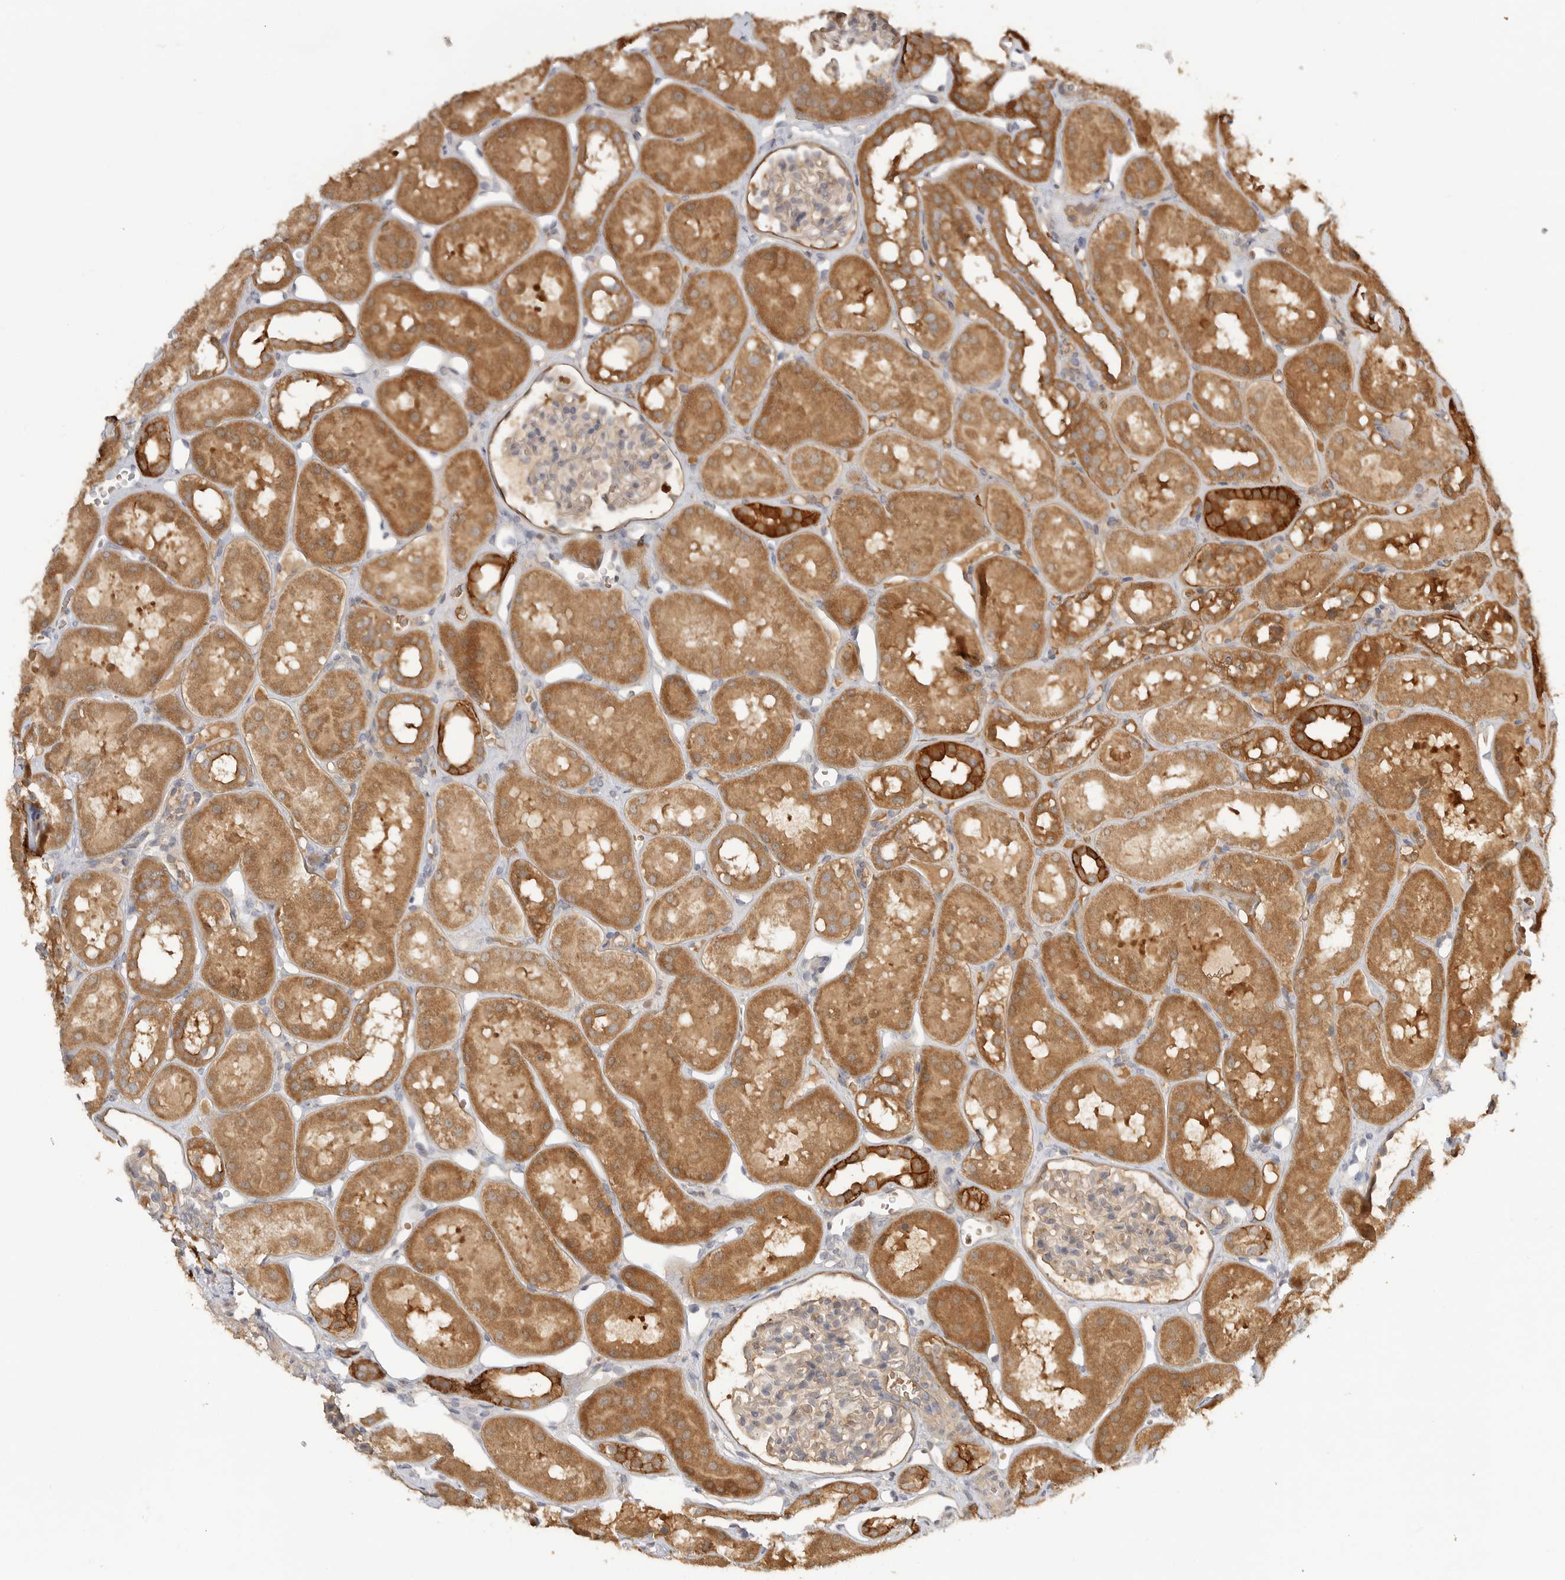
{"staining": {"intensity": "weak", "quantity": "25%-75%", "location": "cytoplasmic/membranous"}, "tissue": "kidney", "cell_type": "Cells in glomeruli", "image_type": "normal", "snomed": [{"axis": "morphology", "description": "Normal tissue, NOS"}, {"axis": "topography", "description": "Kidney"}], "caption": "An image of human kidney stained for a protein shows weak cytoplasmic/membranous brown staining in cells in glomeruli. The staining is performed using DAB (3,3'-diaminobenzidine) brown chromogen to label protein expression. The nuclei are counter-stained blue using hematoxylin.", "gene": "CLDN12", "patient": {"sex": "male", "age": 16}}